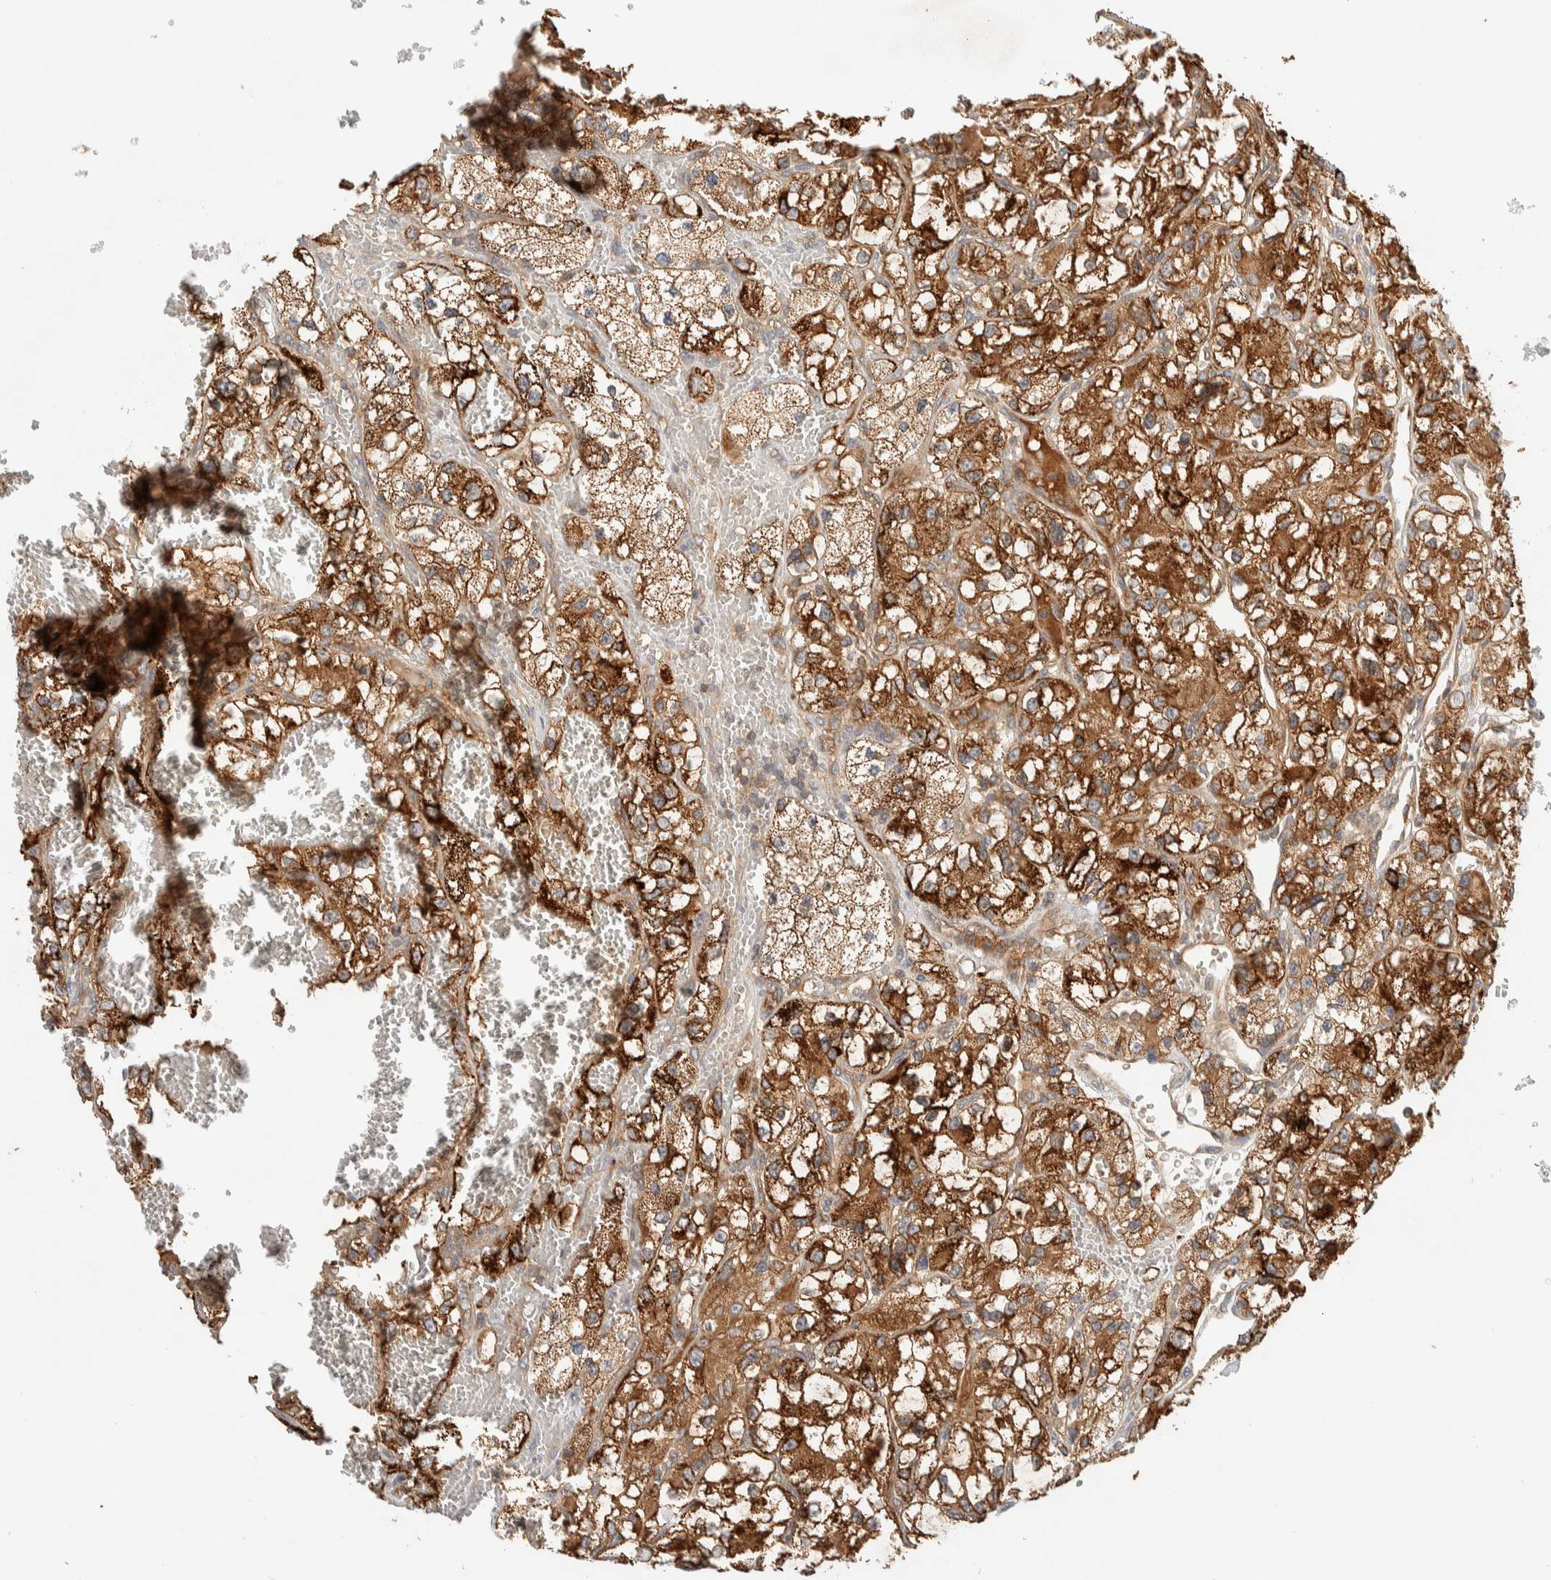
{"staining": {"intensity": "strong", "quantity": ">75%", "location": "cytoplasmic/membranous"}, "tissue": "renal cancer", "cell_type": "Tumor cells", "image_type": "cancer", "snomed": [{"axis": "morphology", "description": "Adenocarcinoma, NOS"}, {"axis": "topography", "description": "Kidney"}], "caption": "Strong cytoplasmic/membranous protein expression is present in approximately >75% of tumor cells in renal adenocarcinoma.", "gene": "FAM167A", "patient": {"sex": "female", "age": 57}}